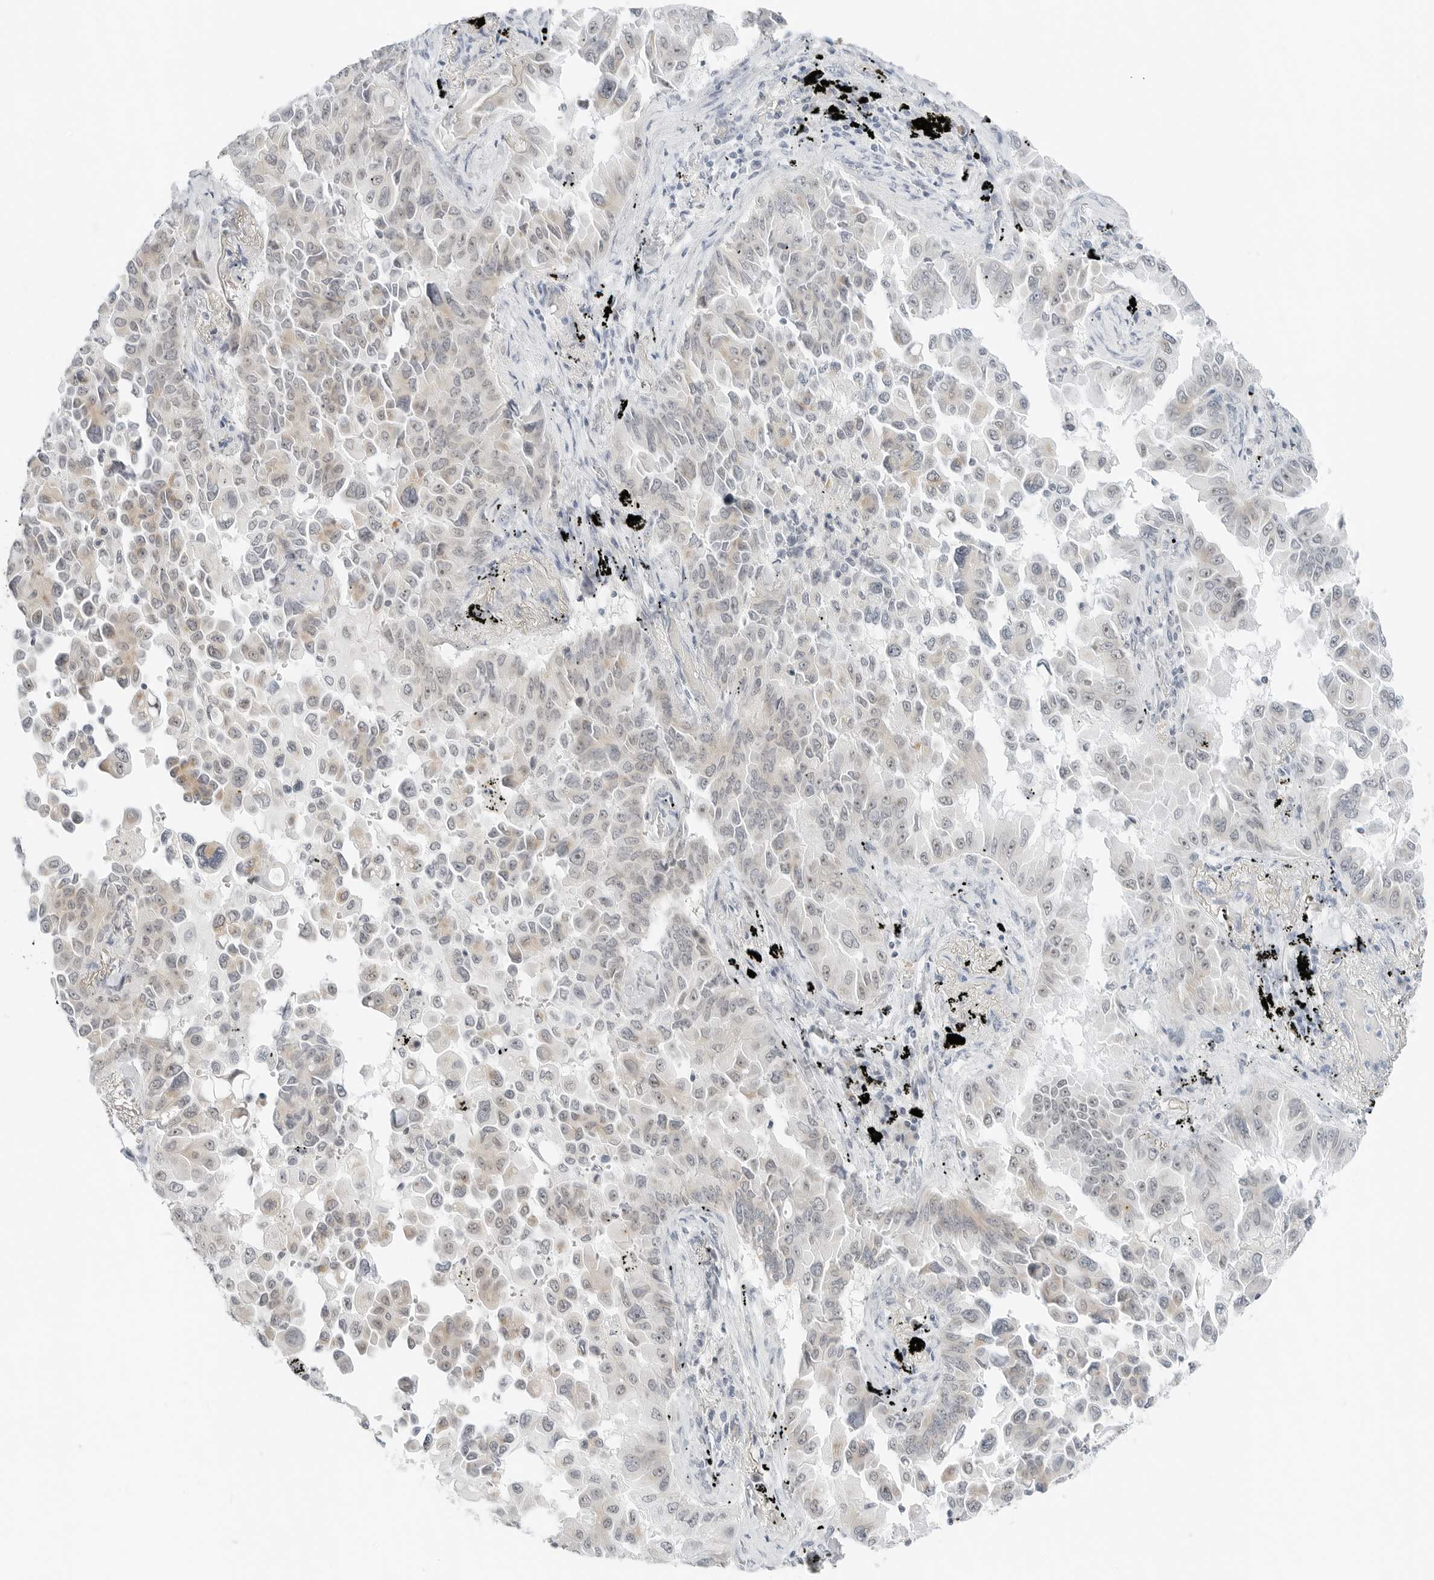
{"staining": {"intensity": "weak", "quantity": "<25%", "location": "cytoplasmic/membranous"}, "tissue": "lung cancer", "cell_type": "Tumor cells", "image_type": "cancer", "snomed": [{"axis": "morphology", "description": "Adenocarcinoma, NOS"}, {"axis": "topography", "description": "Lung"}], "caption": "Histopathology image shows no significant protein staining in tumor cells of lung cancer (adenocarcinoma).", "gene": "CCSAP", "patient": {"sex": "female", "age": 67}}